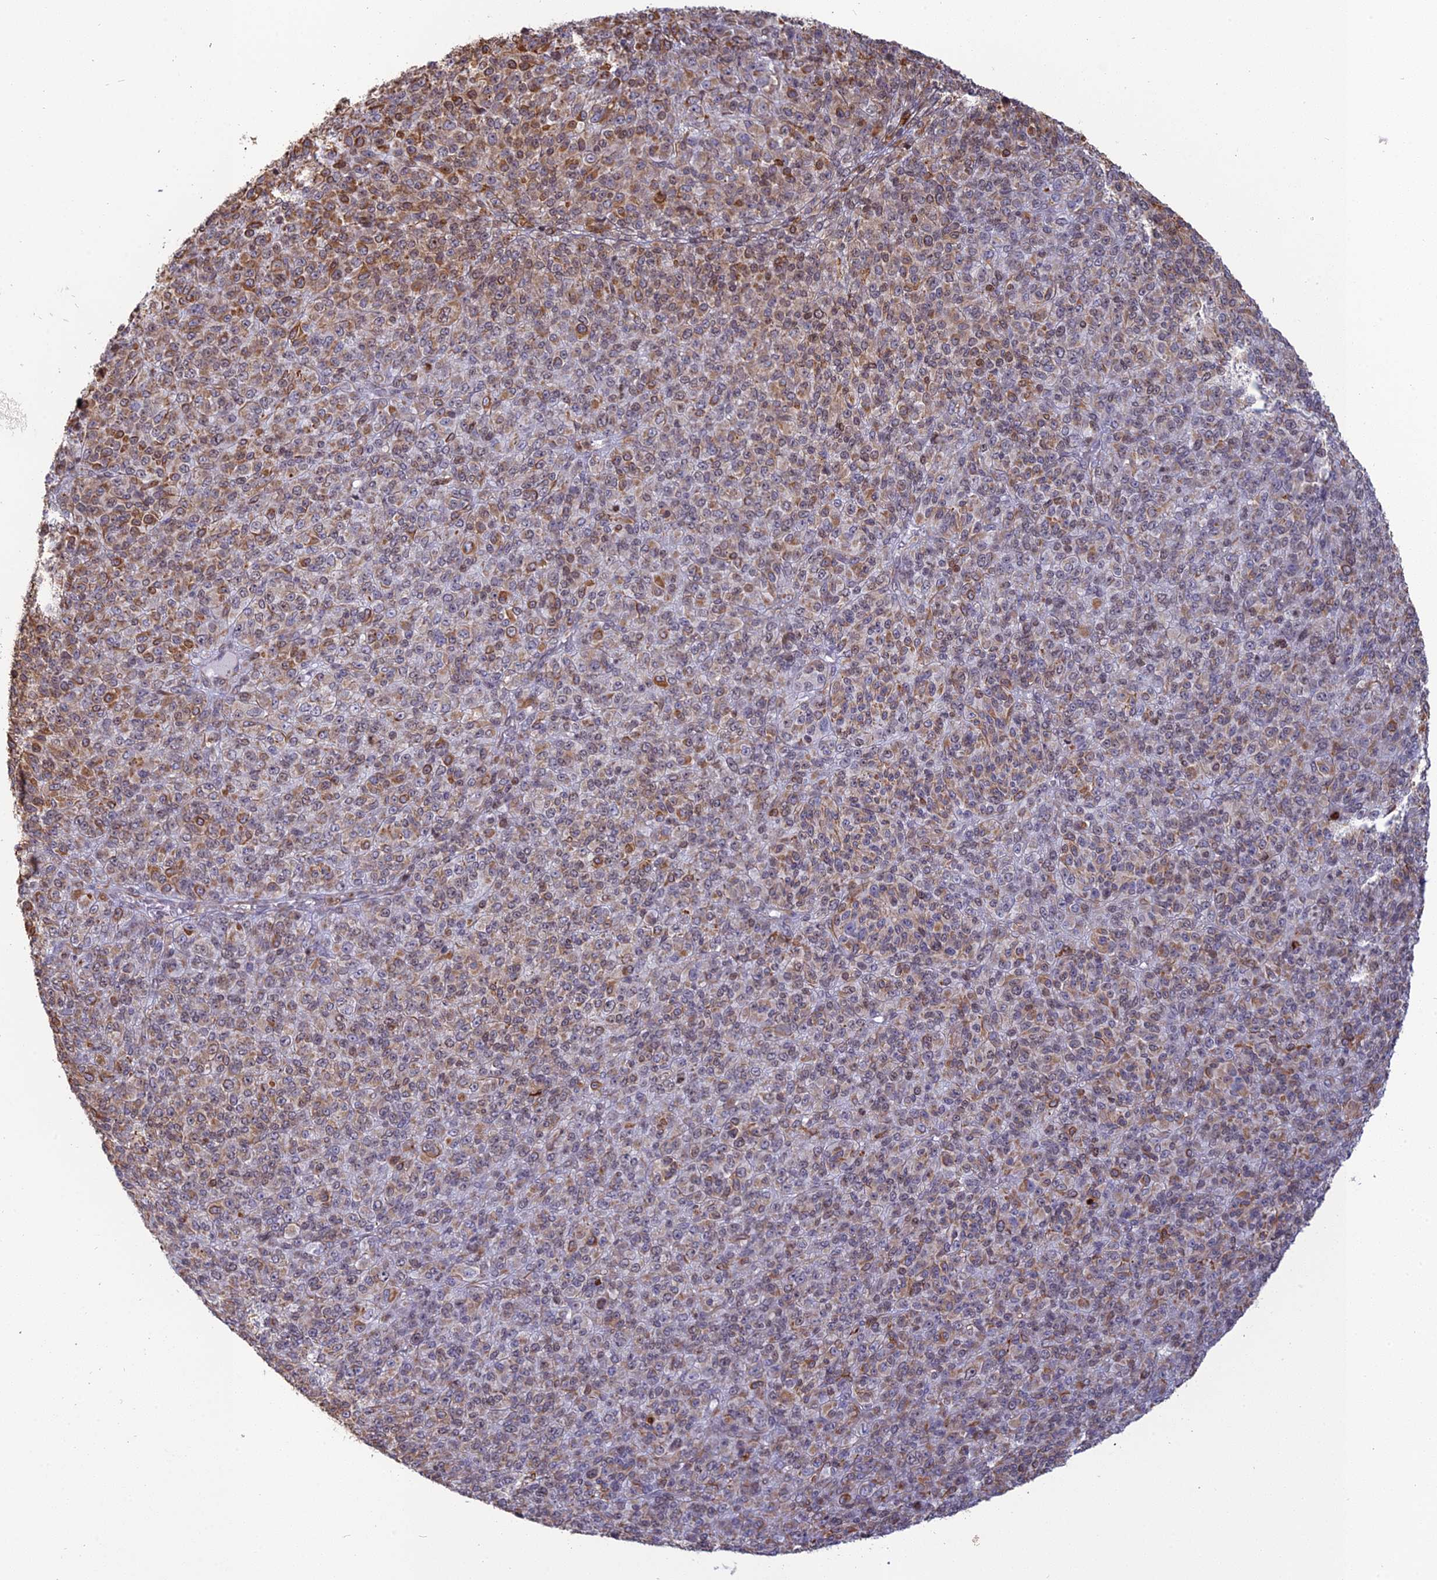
{"staining": {"intensity": "moderate", "quantity": "<25%", "location": "cytoplasmic/membranous"}, "tissue": "melanoma", "cell_type": "Tumor cells", "image_type": "cancer", "snomed": [{"axis": "morphology", "description": "Malignant melanoma, Metastatic site"}, {"axis": "topography", "description": "Brain"}], "caption": "Melanoma tissue exhibits moderate cytoplasmic/membranous staining in about <25% of tumor cells Immunohistochemistry (ihc) stains the protein of interest in brown and the nuclei are stained blue.", "gene": "APOBR", "patient": {"sex": "female", "age": 56}}